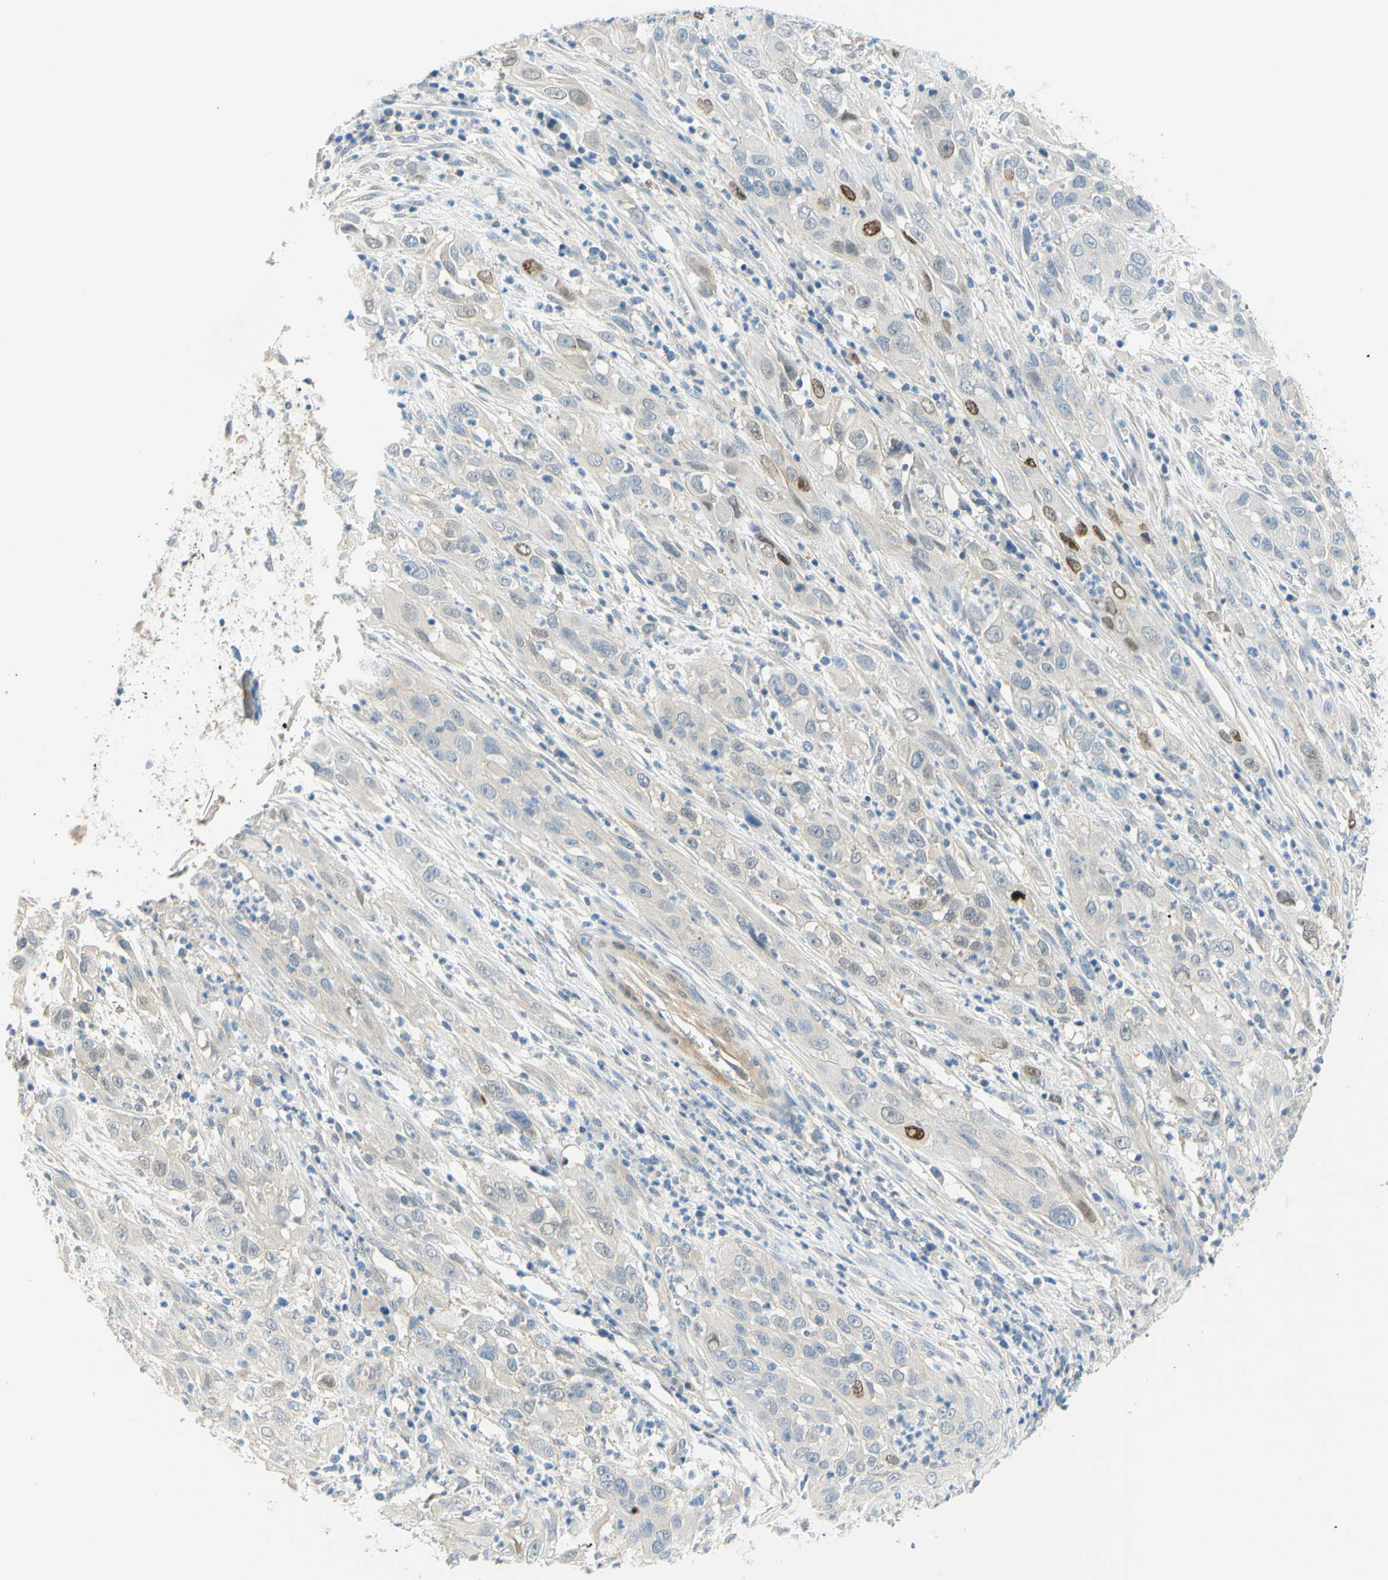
{"staining": {"intensity": "moderate", "quantity": "<25%", "location": "cytoplasmic/membranous,nuclear"}, "tissue": "cervical cancer", "cell_type": "Tumor cells", "image_type": "cancer", "snomed": [{"axis": "morphology", "description": "Squamous cell carcinoma, NOS"}, {"axis": "topography", "description": "Cervix"}], "caption": "This histopathology image reveals immunohistochemistry staining of cervical squamous cell carcinoma, with low moderate cytoplasmic/membranous and nuclear expression in about <25% of tumor cells.", "gene": "ENTREP2", "patient": {"sex": "female", "age": 32}}